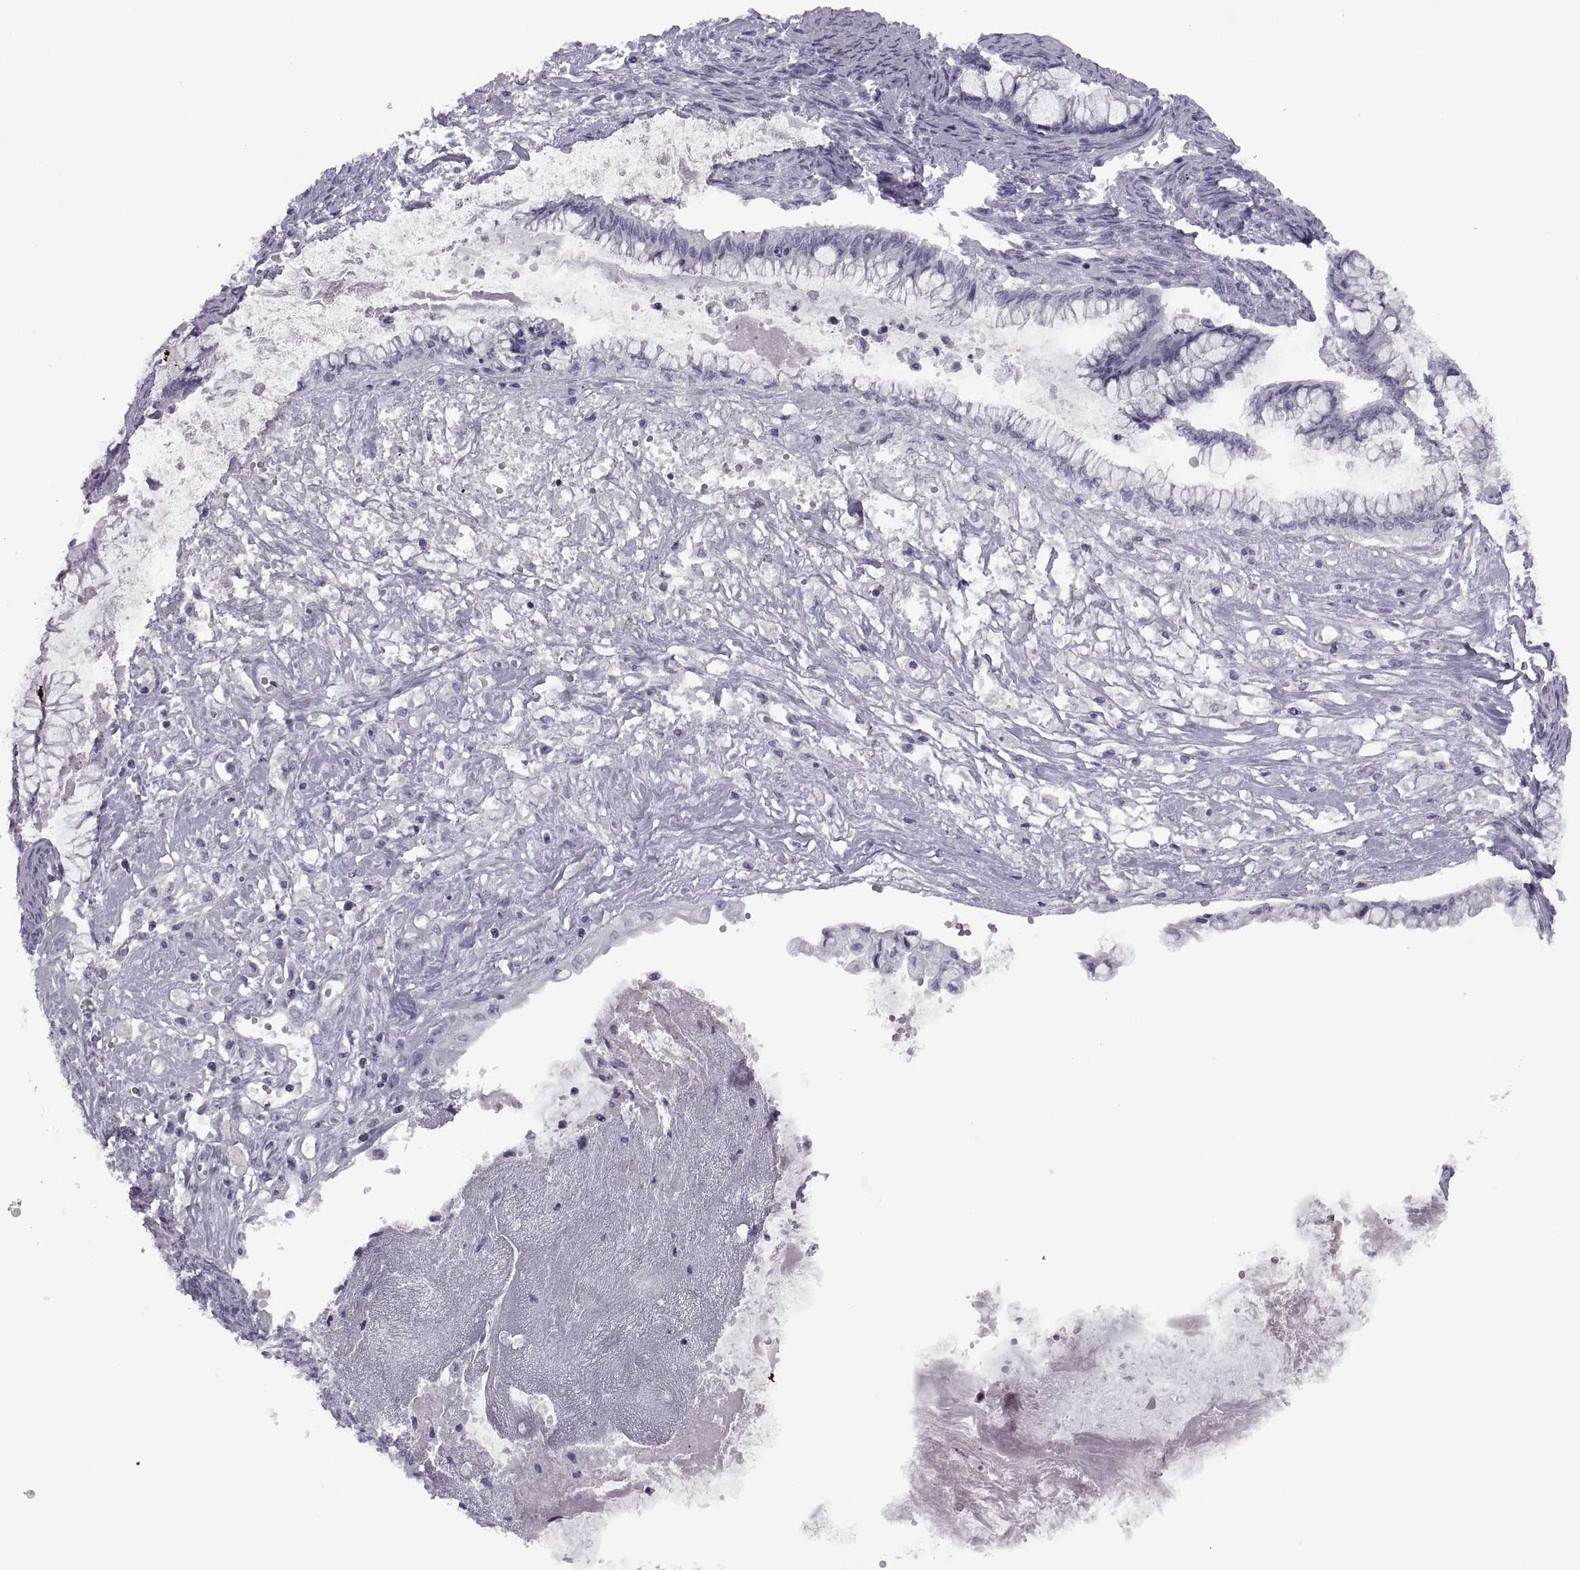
{"staining": {"intensity": "negative", "quantity": "none", "location": "none"}, "tissue": "ovarian cancer", "cell_type": "Tumor cells", "image_type": "cancer", "snomed": [{"axis": "morphology", "description": "Cystadenocarcinoma, mucinous, NOS"}, {"axis": "topography", "description": "Ovary"}], "caption": "This is an immunohistochemistry micrograph of ovarian cancer (mucinous cystadenocarcinoma). There is no staining in tumor cells.", "gene": "FAM24A", "patient": {"sex": "female", "age": 67}}